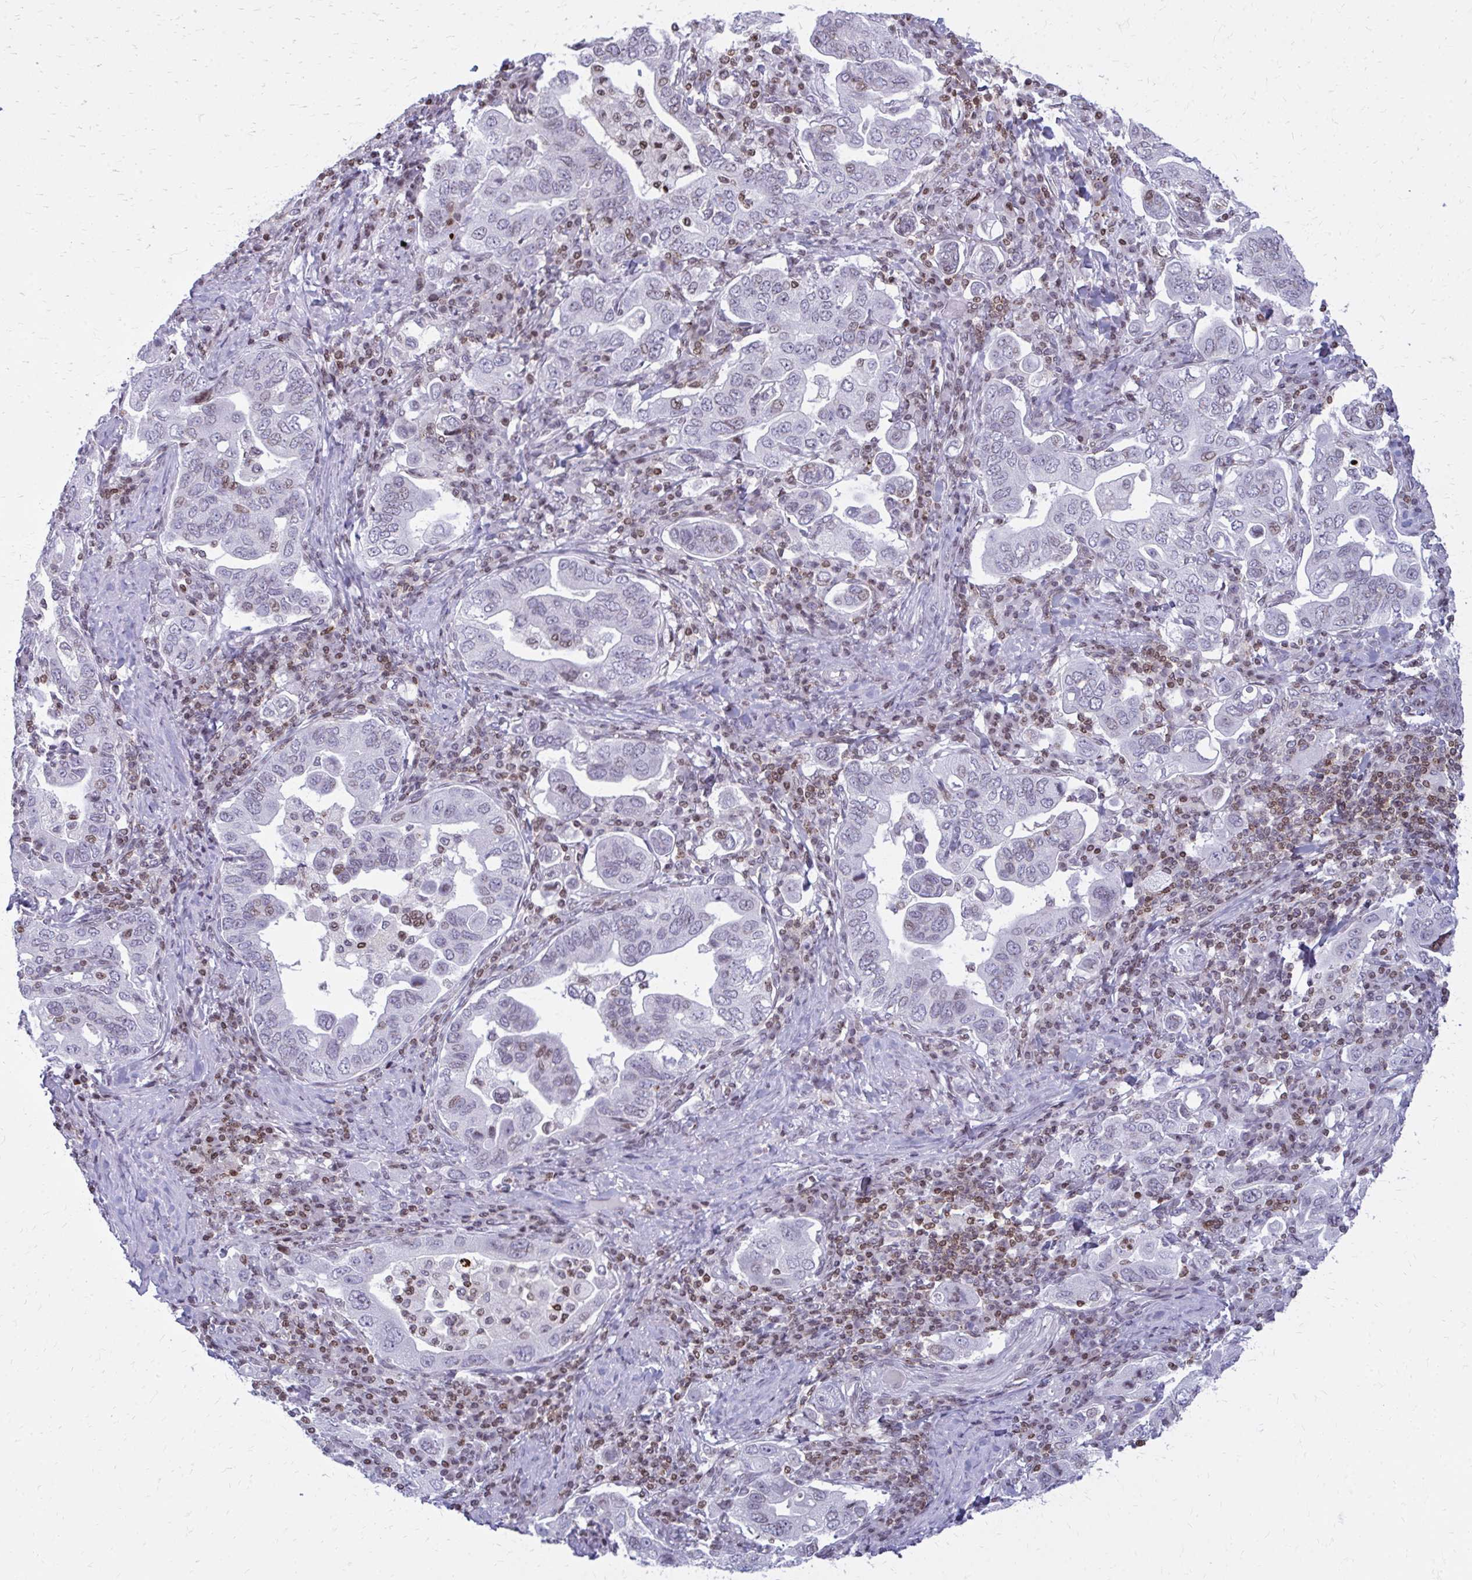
{"staining": {"intensity": "negative", "quantity": "none", "location": "none"}, "tissue": "stomach cancer", "cell_type": "Tumor cells", "image_type": "cancer", "snomed": [{"axis": "morphology", "description": "Adenocarcinoma, NOS"}, {"axis": "topography", "description": "Stomach, upper"}, {"axis": "topography", "description": "Stomach"}], "caption": "Tumor cells show no significant protein expression in stomach adenocarcinoma.", "gene": "AP5M1", "patient": {"sex": "male", "age": 62}}